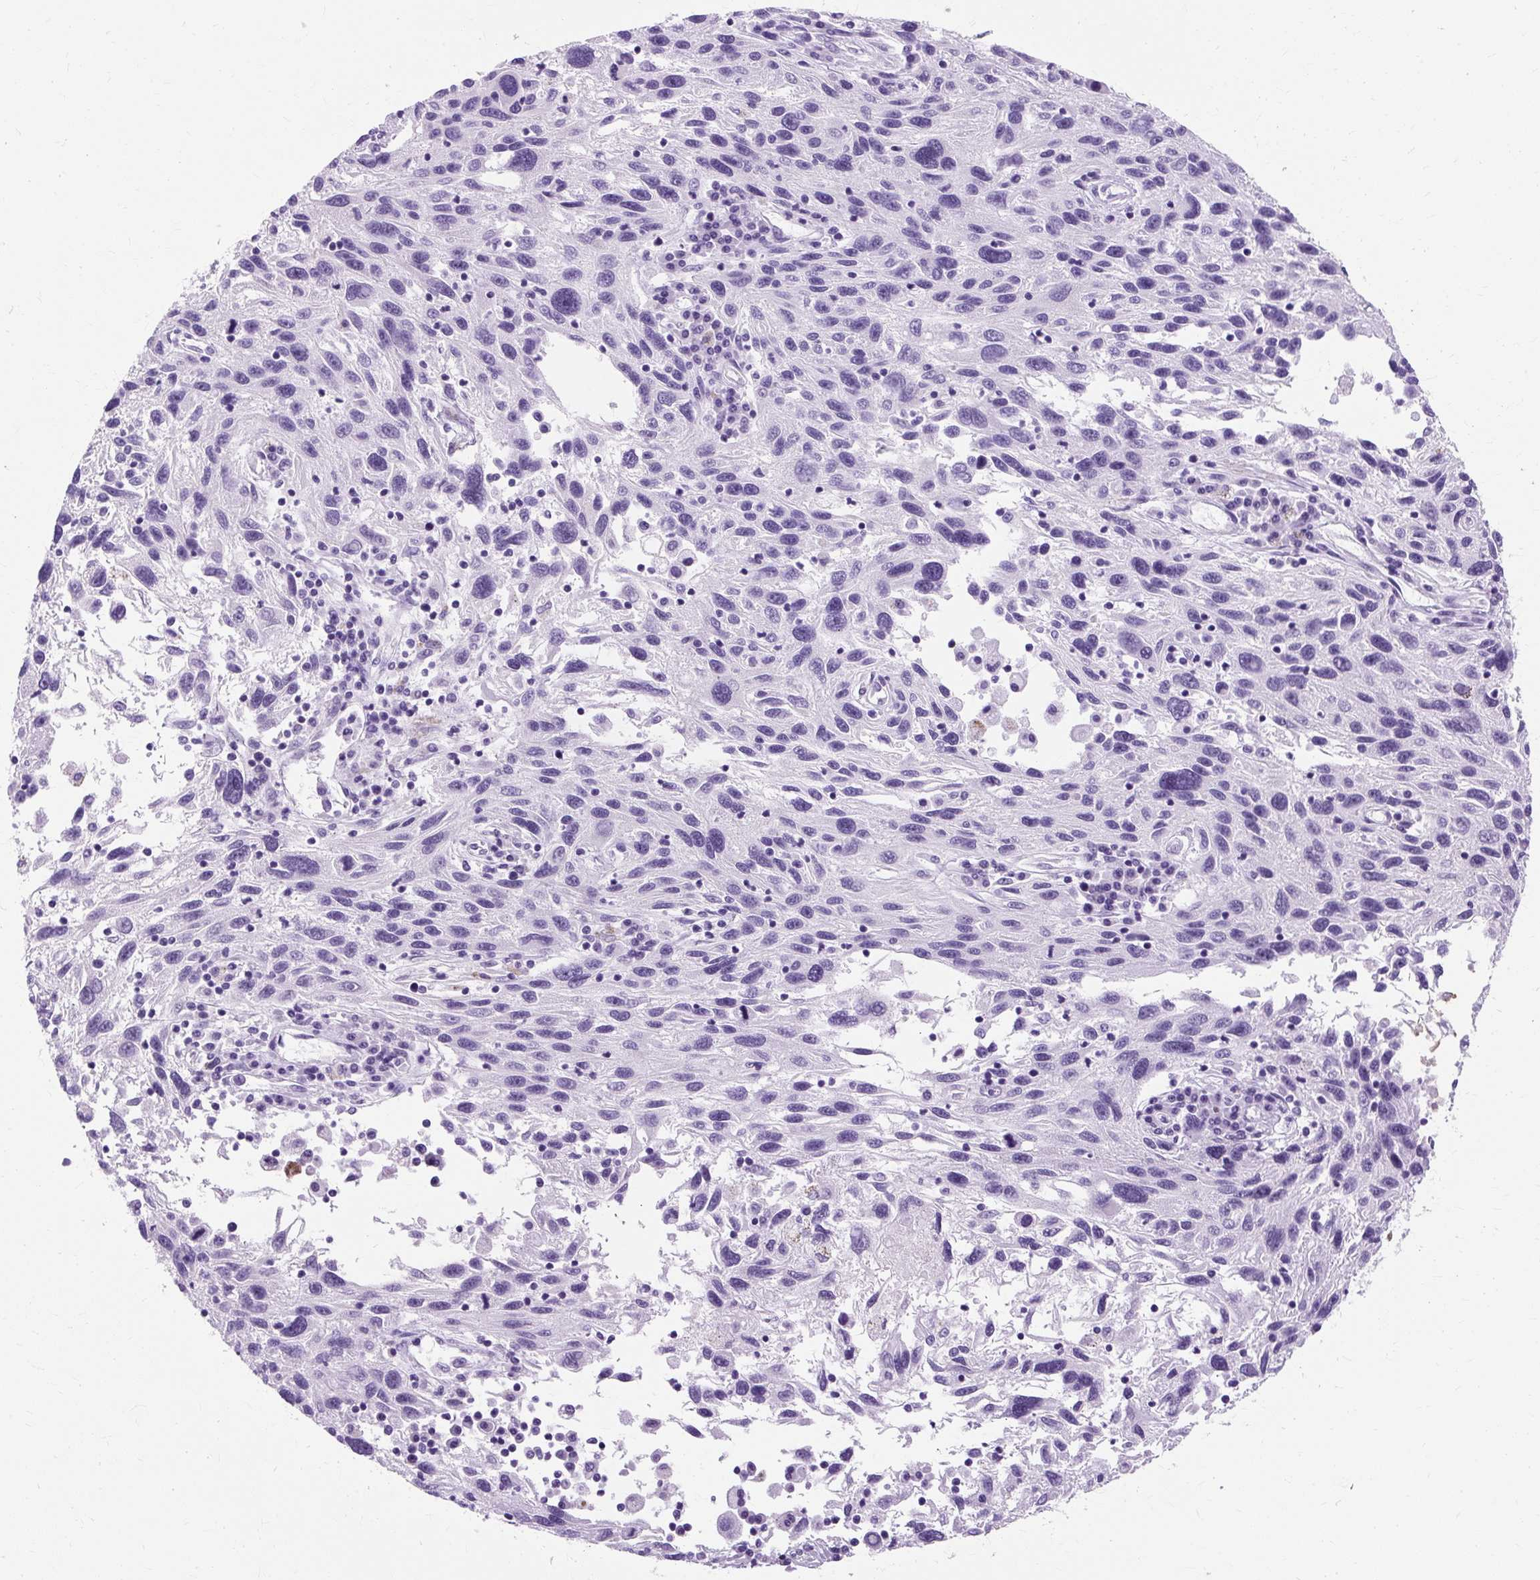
{"staining": {"intensity": "negative", "quantity": "none", "location": "none"}, "tissue": "melanoma", "cell_type": "Tumor cells", "image_type": "cancer", "snomed": [{"axis": "morphology", "description": "Malignant melanoma, NOS"}, {"axis": "topography", "description": "Skin"}], "caption": "Melanoma stained for a protein using IHC displays no positivity tumor cells.", "gene": "TMEM89", "patient": {"sex": "male", "age": 53}}